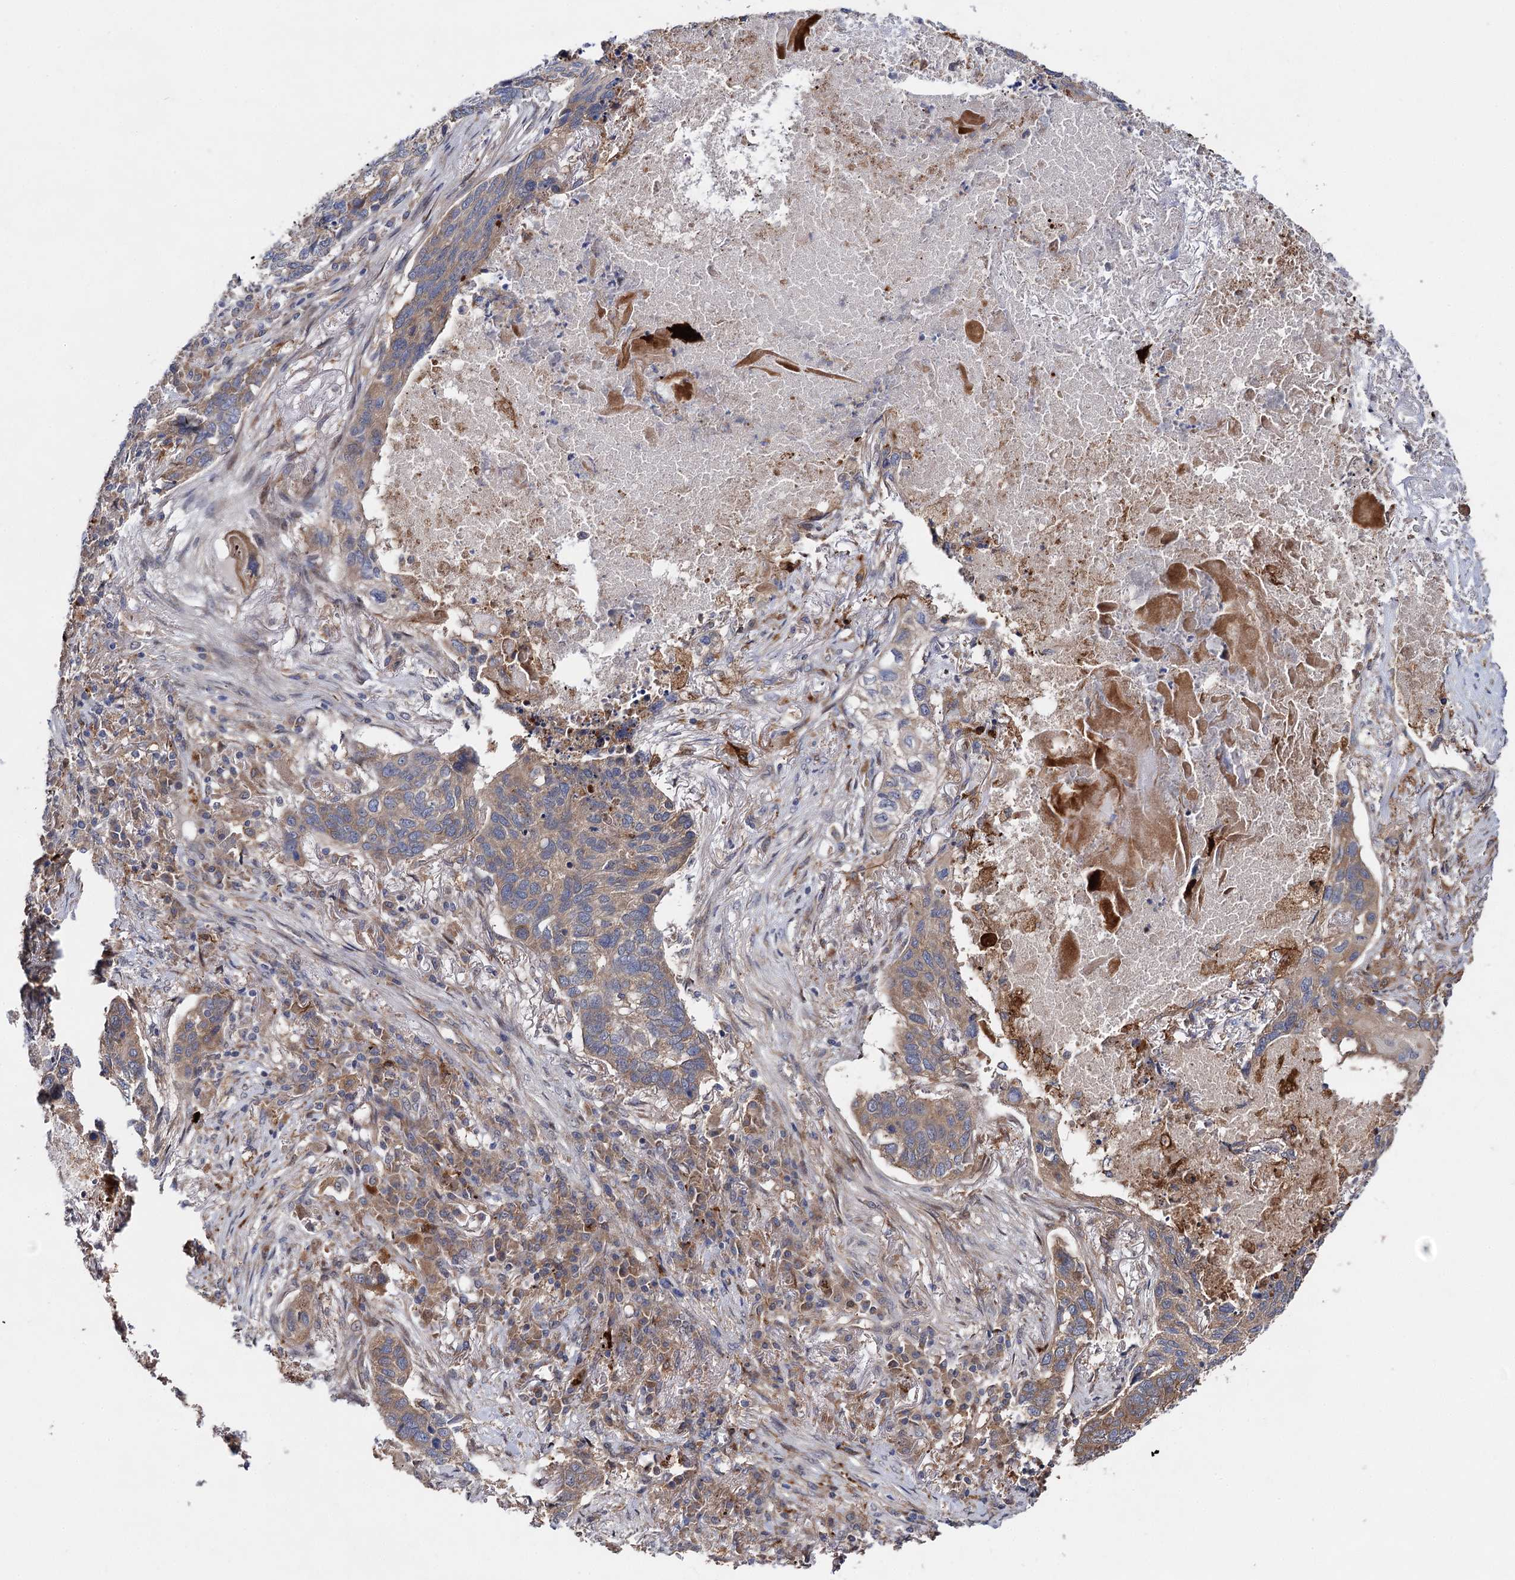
{"staining": {"intensity": "weak", "quantity": "25%-75%", "location": "cytoplasmic/membranous"}, "tissue": "lung cancer", "cell_type": "Tumor cells", "image_type": "cancer", "snomed": [{"axis": "morphology", "description": "Squamous cell carcinoma, NOS"}, {"axis": "topography", "description": "Lung"}], "caption": "Immunohistochemical staining of lung squamous cell carcinoma shows low levels of weak cytoplasmic/membranous staining in about 25%-75% of tumor cells. Using DAB (brown) and hematoxylin (blue) stains, captured at high magnification using brightfield microscopy.", "gene": "NAA25", "patient": {"sex": "female", "age": 63}}